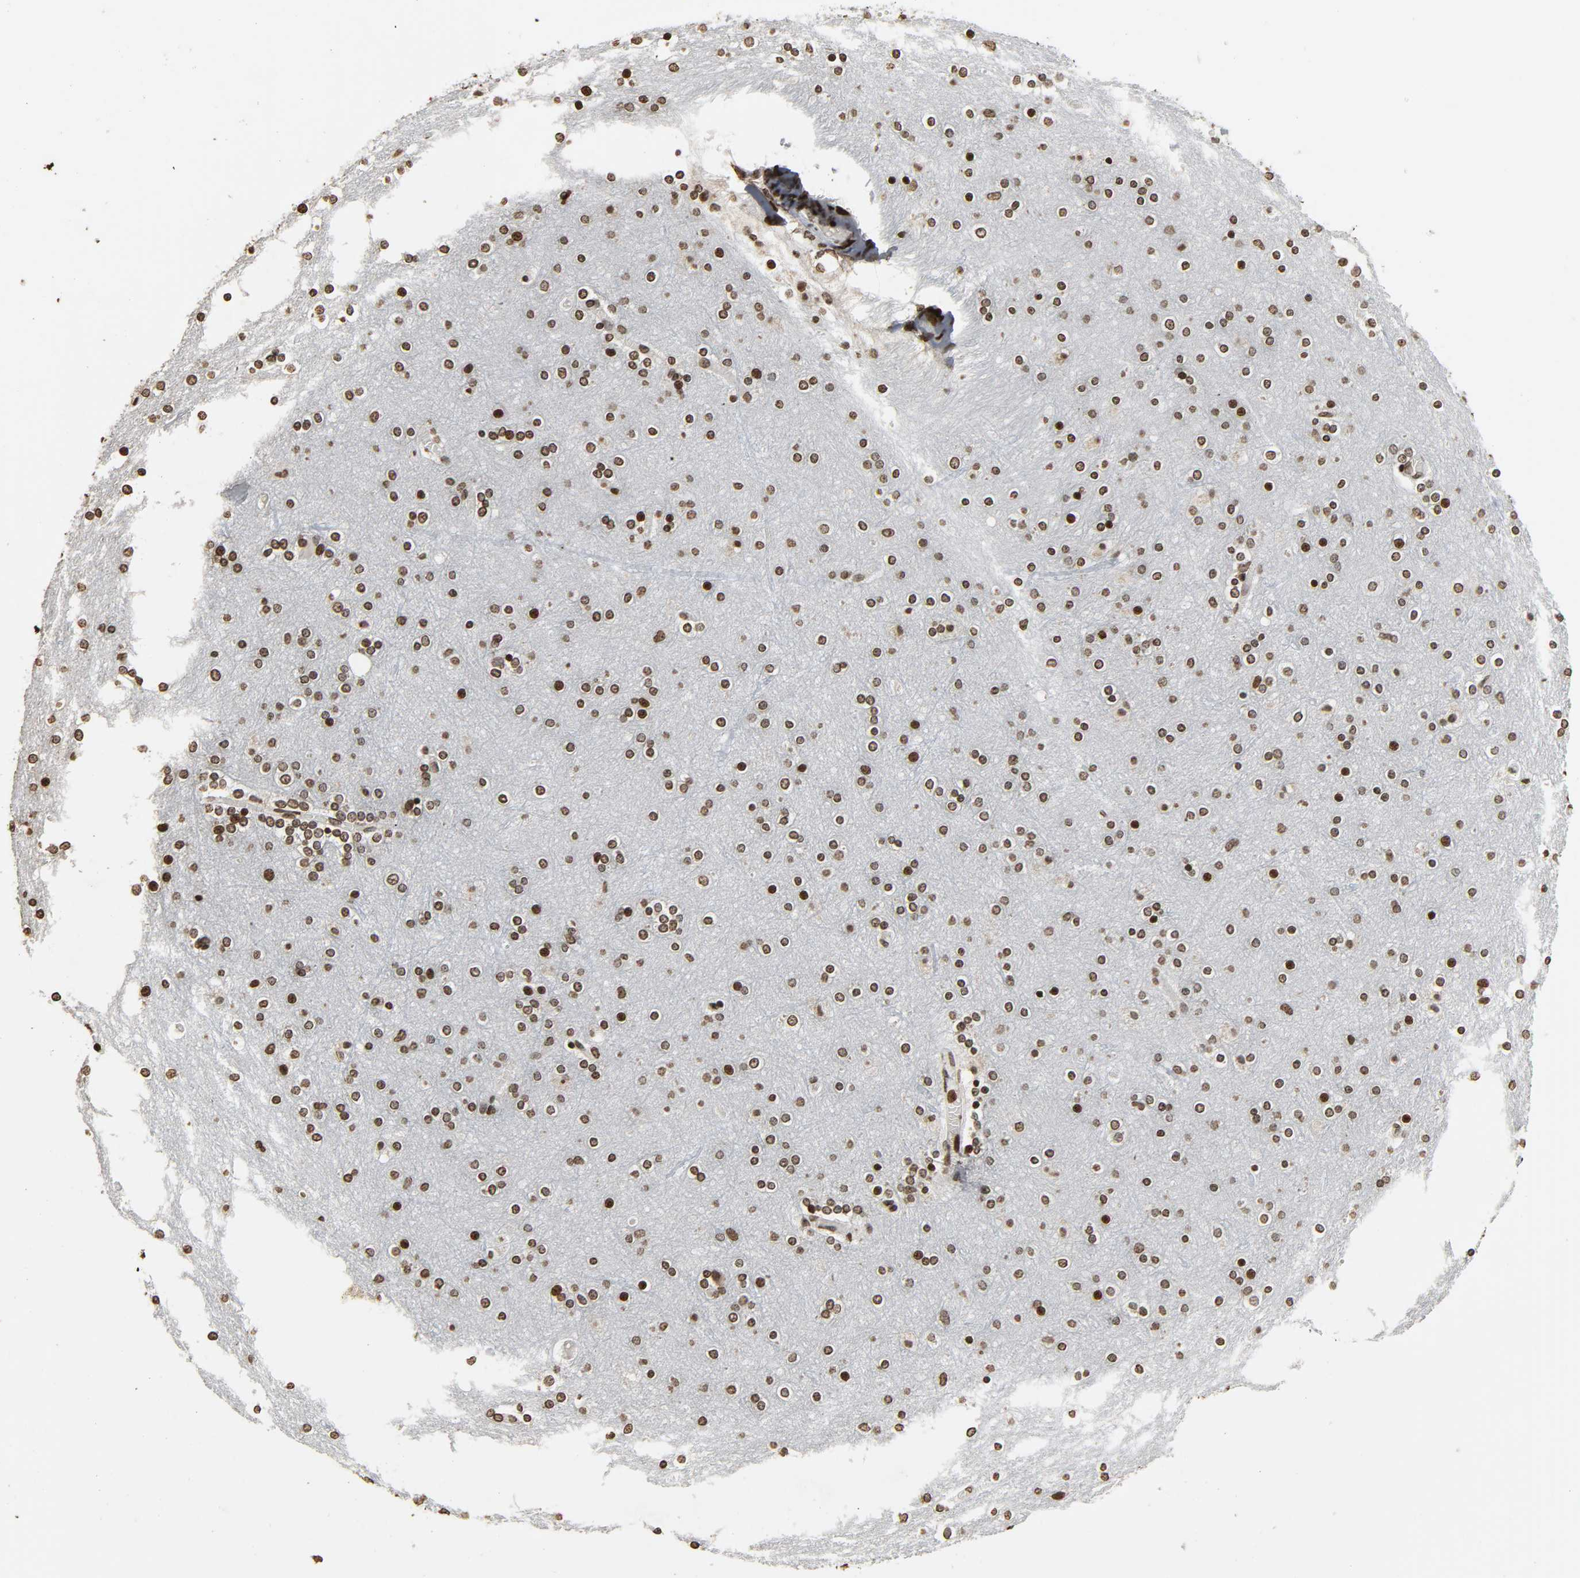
{"staining": {"intensity": "moderate", "quantity": ">75%", "location": "nuclear"}, "tissue": "cerebral cortex", "cell_type": "Endothelial cells", "image_type": "normal", "snomed": [{"axis": "morphology", "description": "Normal tissue, NOS"}, {"axis": "topography", "description": "Cerebral cortex"}], "caption": "Endothelial cells demonstrate medium levels of moderate nuclear staining in about >75% of cells in normal human cerebral cortex.", "gene": "RXRA", "patient": {"sex": "female", "age": 54}}